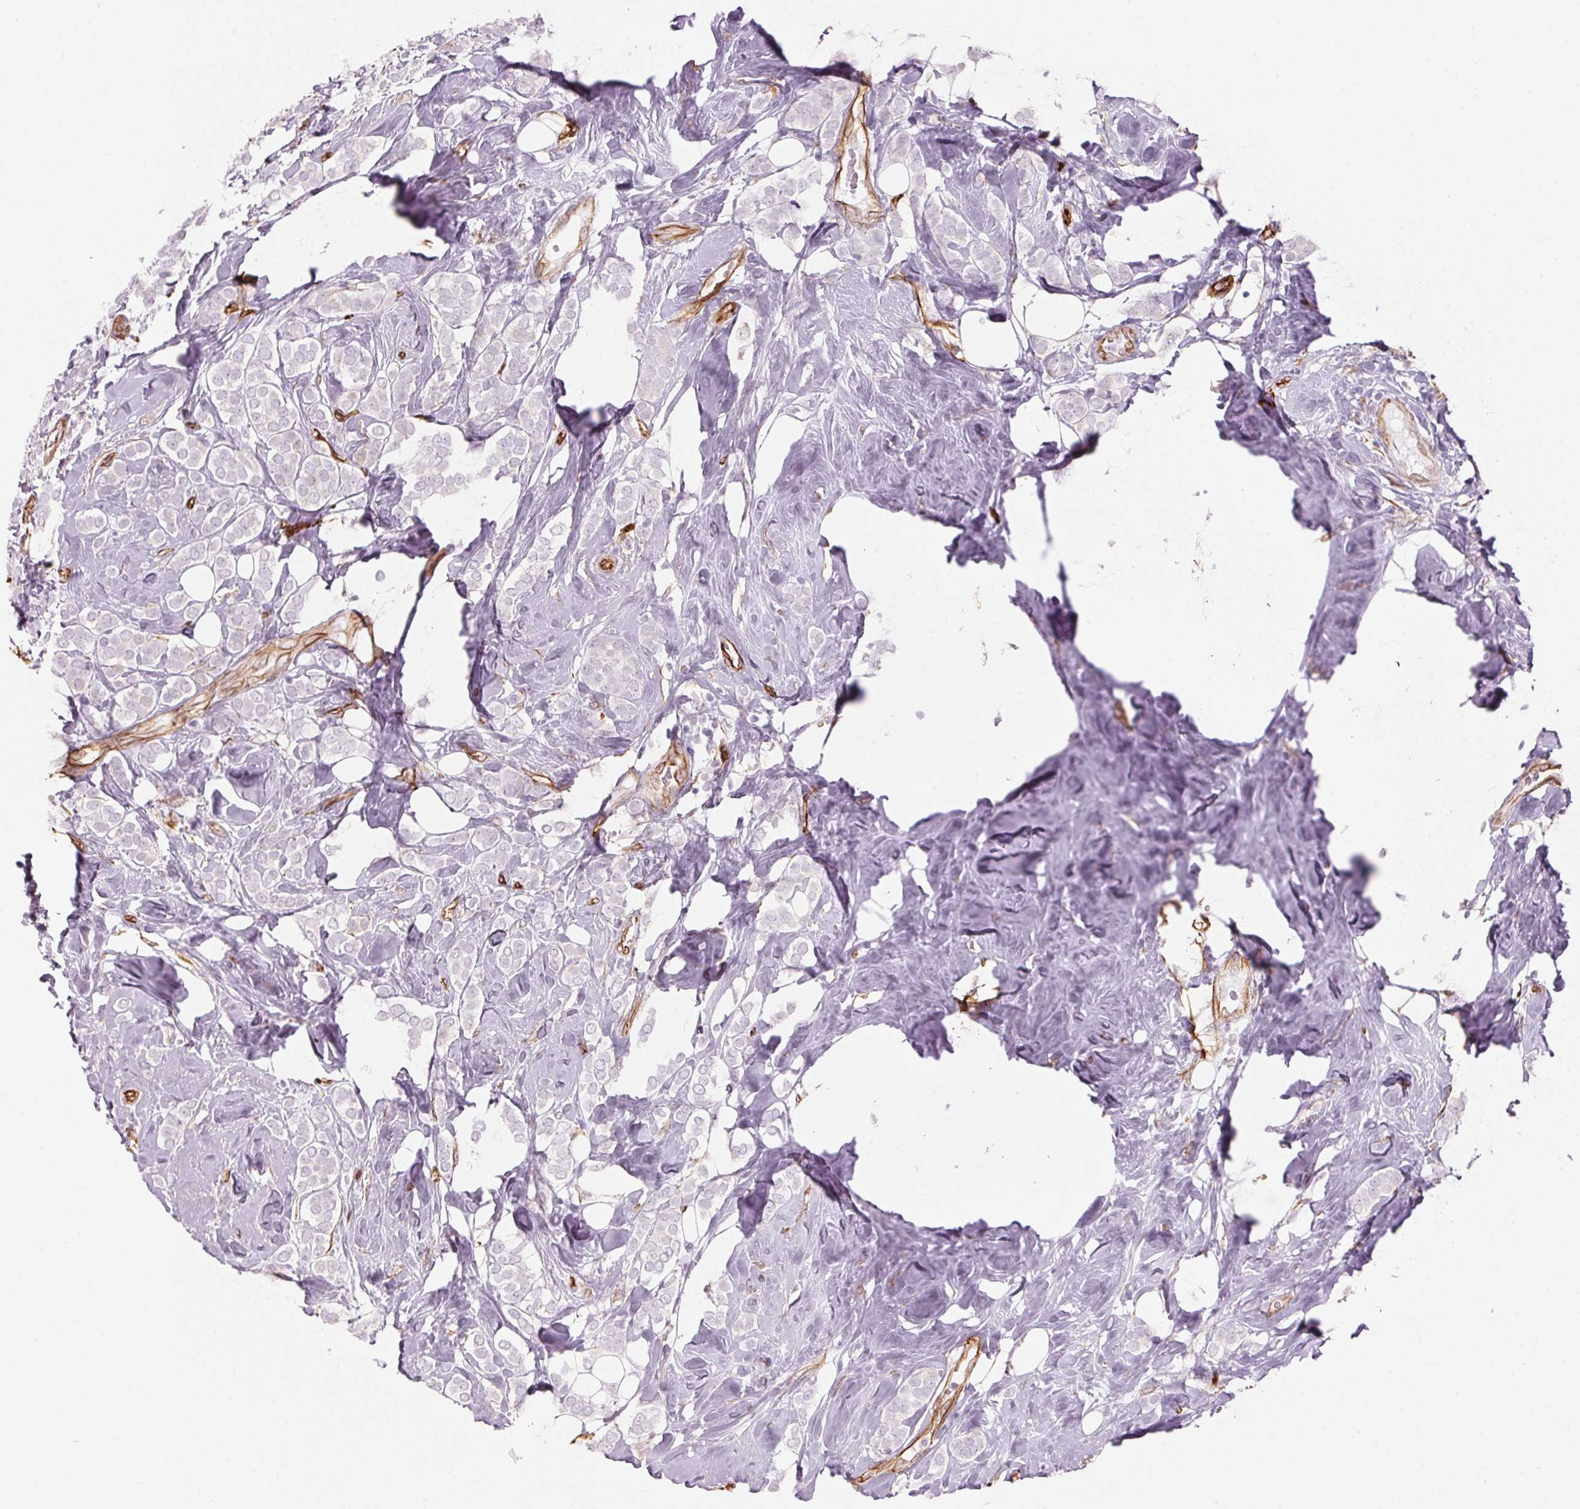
{"staining": {"intensity": "negative", "quantity": "none", "location": "none"}, "tissue": "breast cancer", "cell_type": "Tumor cells", "image_type": "cancer", "snomed": [{"axis": "morphology", "description": "Lobular carcinoma"}, {"axis": "topography", "description": "Breast"}], "caption": "Breast cancer (lobular carcinoma) was stained to show a protein in brown. There is no significant expression in tumor cells. (Stains: DAB immunohistochemistry with hematoxylin counter stain, Microscopy: brightfield microscopy at high magnification).", "gene": "CLPS", "patient": {"sex": "female", "age": 49}}